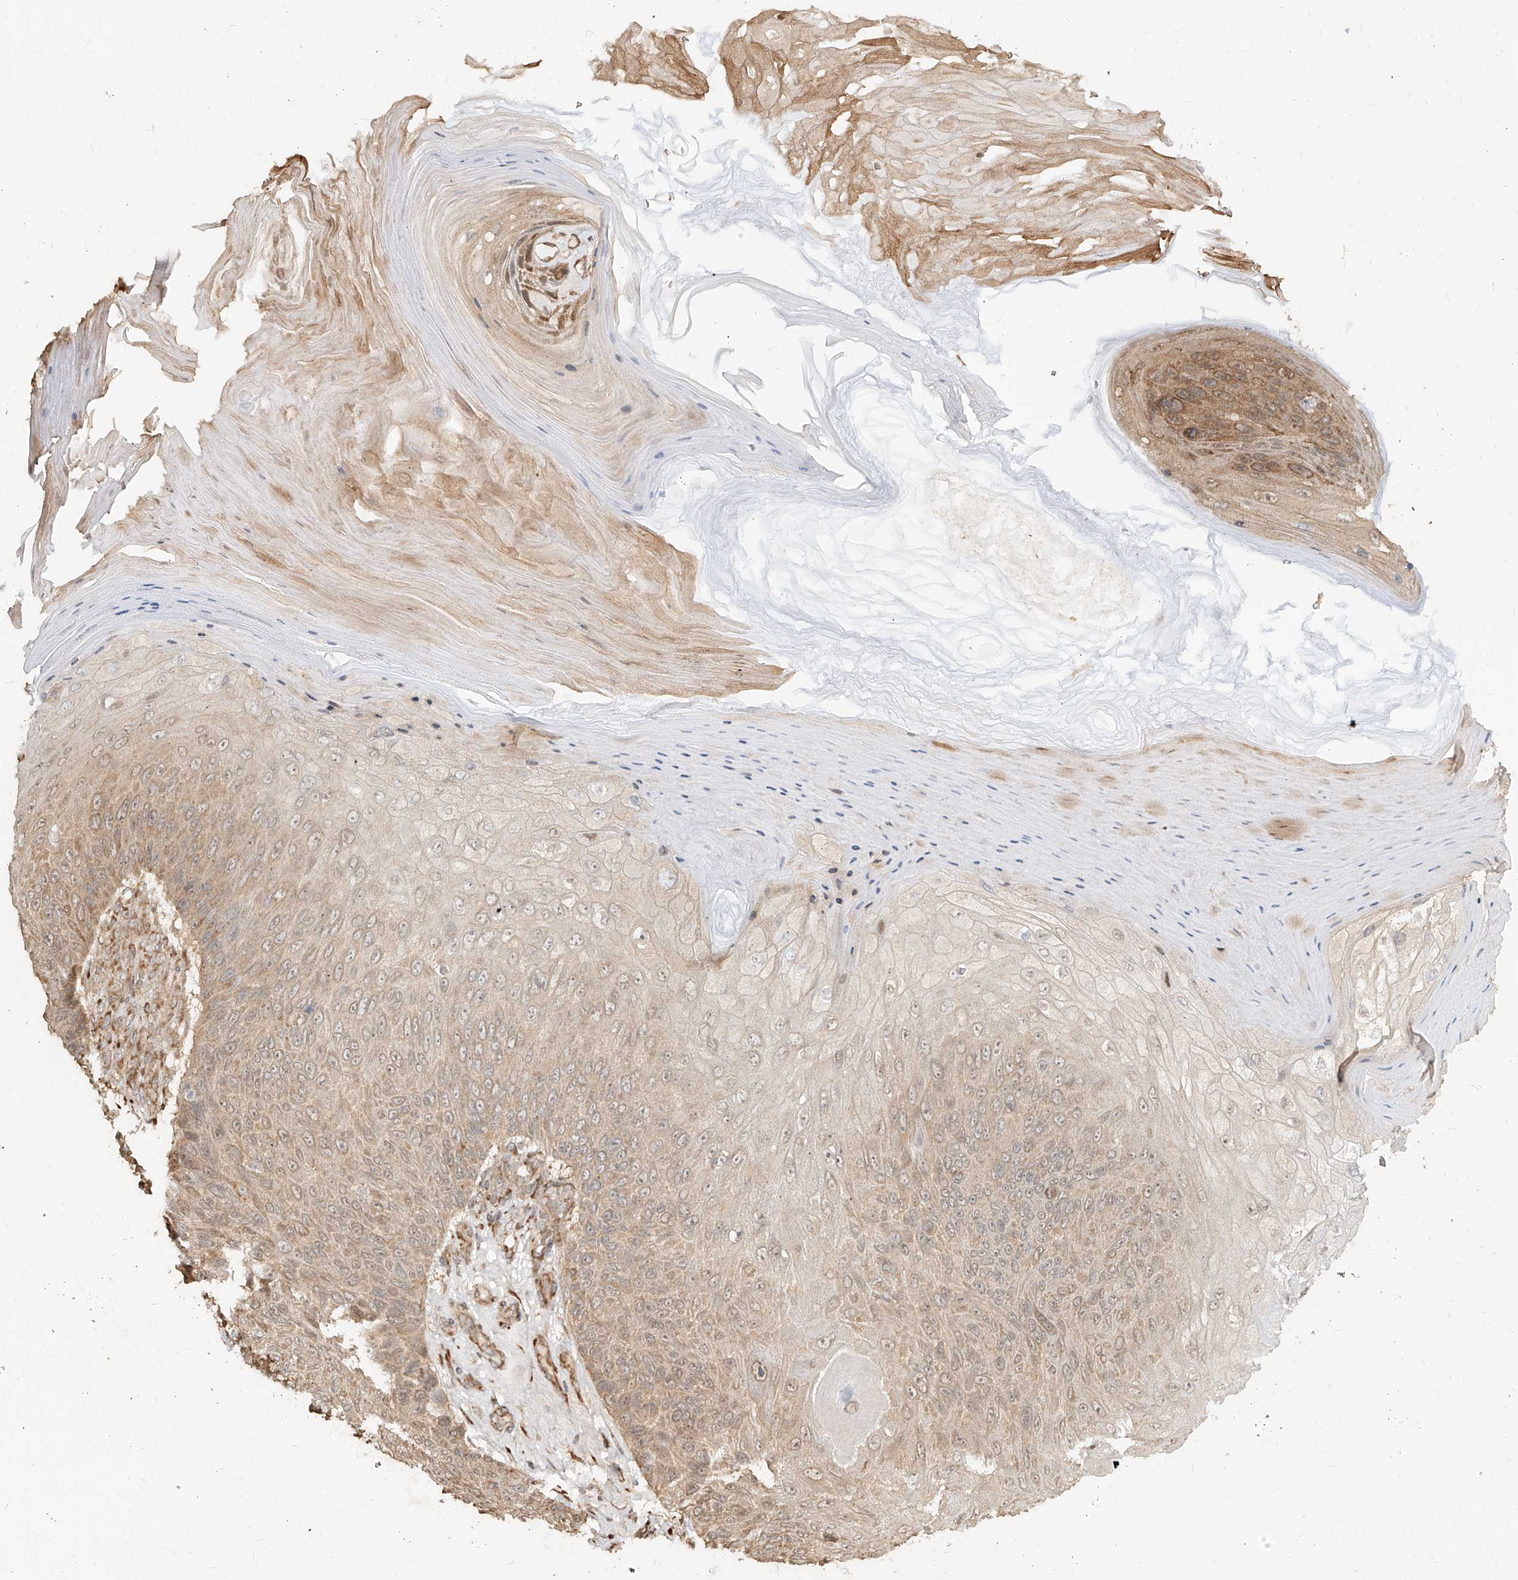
{"staining": {"intensity": "weak", "quantity": ">75%", "location": "cytoplasmic/membranous"}, "tissue": "skin cancer", "cell_type": "Tumor cells", "image_type": "cancer", "snomed": [{"axis": "morphology", "description": "Squamous cell carcinoma, NOS"}, {"axis": "topography", "description": "Skin"}], "caption": "Human skin squamous cell carcinoma stained for a protein (brown) shows weak cytoplasmic/membranous positive expression in about >75% of tumor cells.", "gene": "UBE2K", "patient": {"sex": "female", "age": 88}}